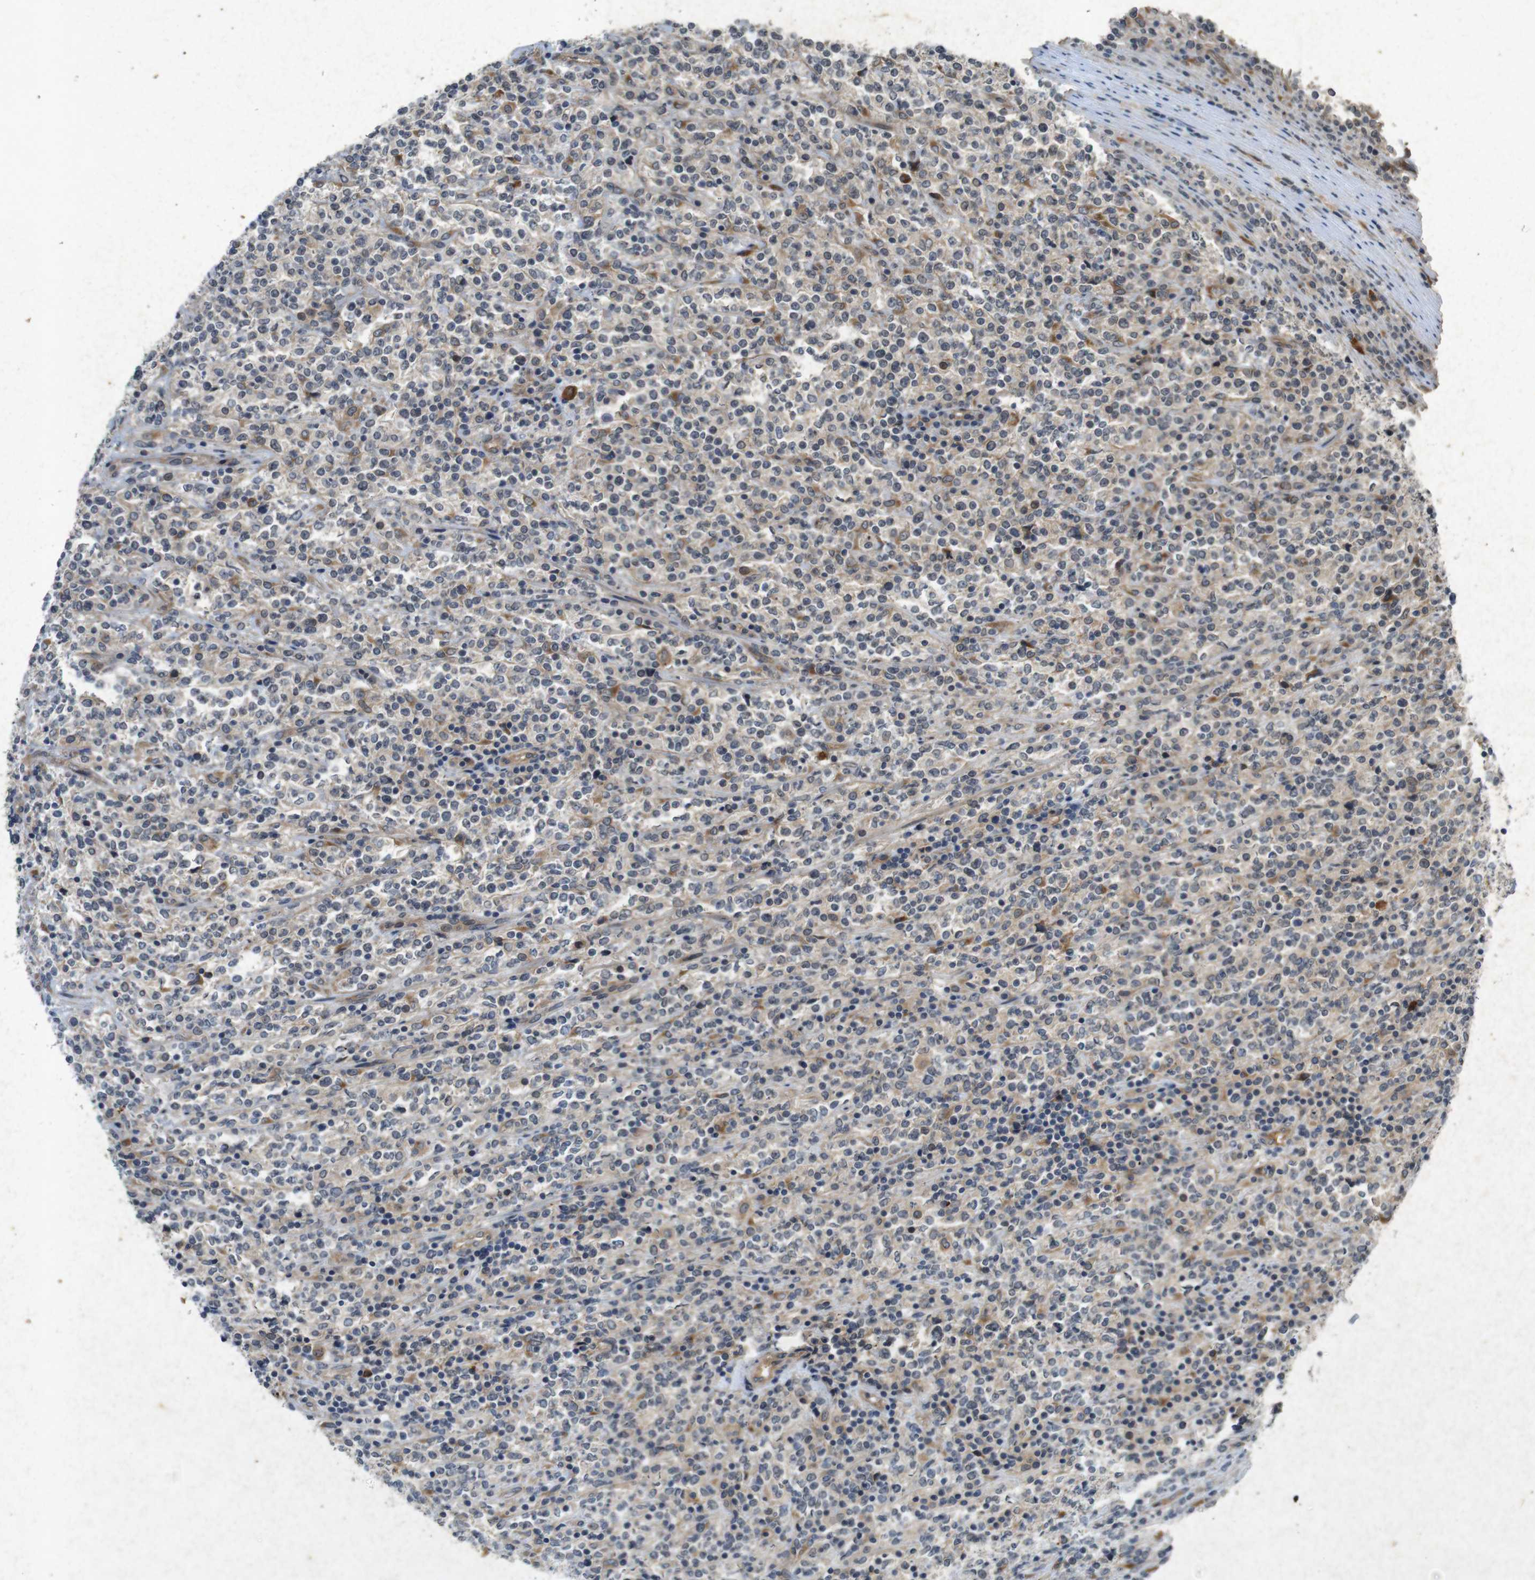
{"staining": {"intensity": "weak", "quantity": "<25%", "location": "cytoplasmic/membranous"}, "tissue": "lymphoma", "cell_type": "Tumor cells", "image_type": "cancer", "snomed": [{"axis": "morphology", "description": "Malignant lymphoma, non-Hodgkin's type, High grade"}, {"axis": "topography", "description": "Soft tissue"}], "caption": "High magnification brightfield microscopy of lymphoma stained with DAB (3,3'-diaminobenzidine) (brown) and counterstained with hematoxylin (blue): tumor cells show no significant staining. (Immunohistochemistry, brightfield microscopy, high magnification).", "gene": "FLCN", "patient": {"sex": "male", "age": 18}}